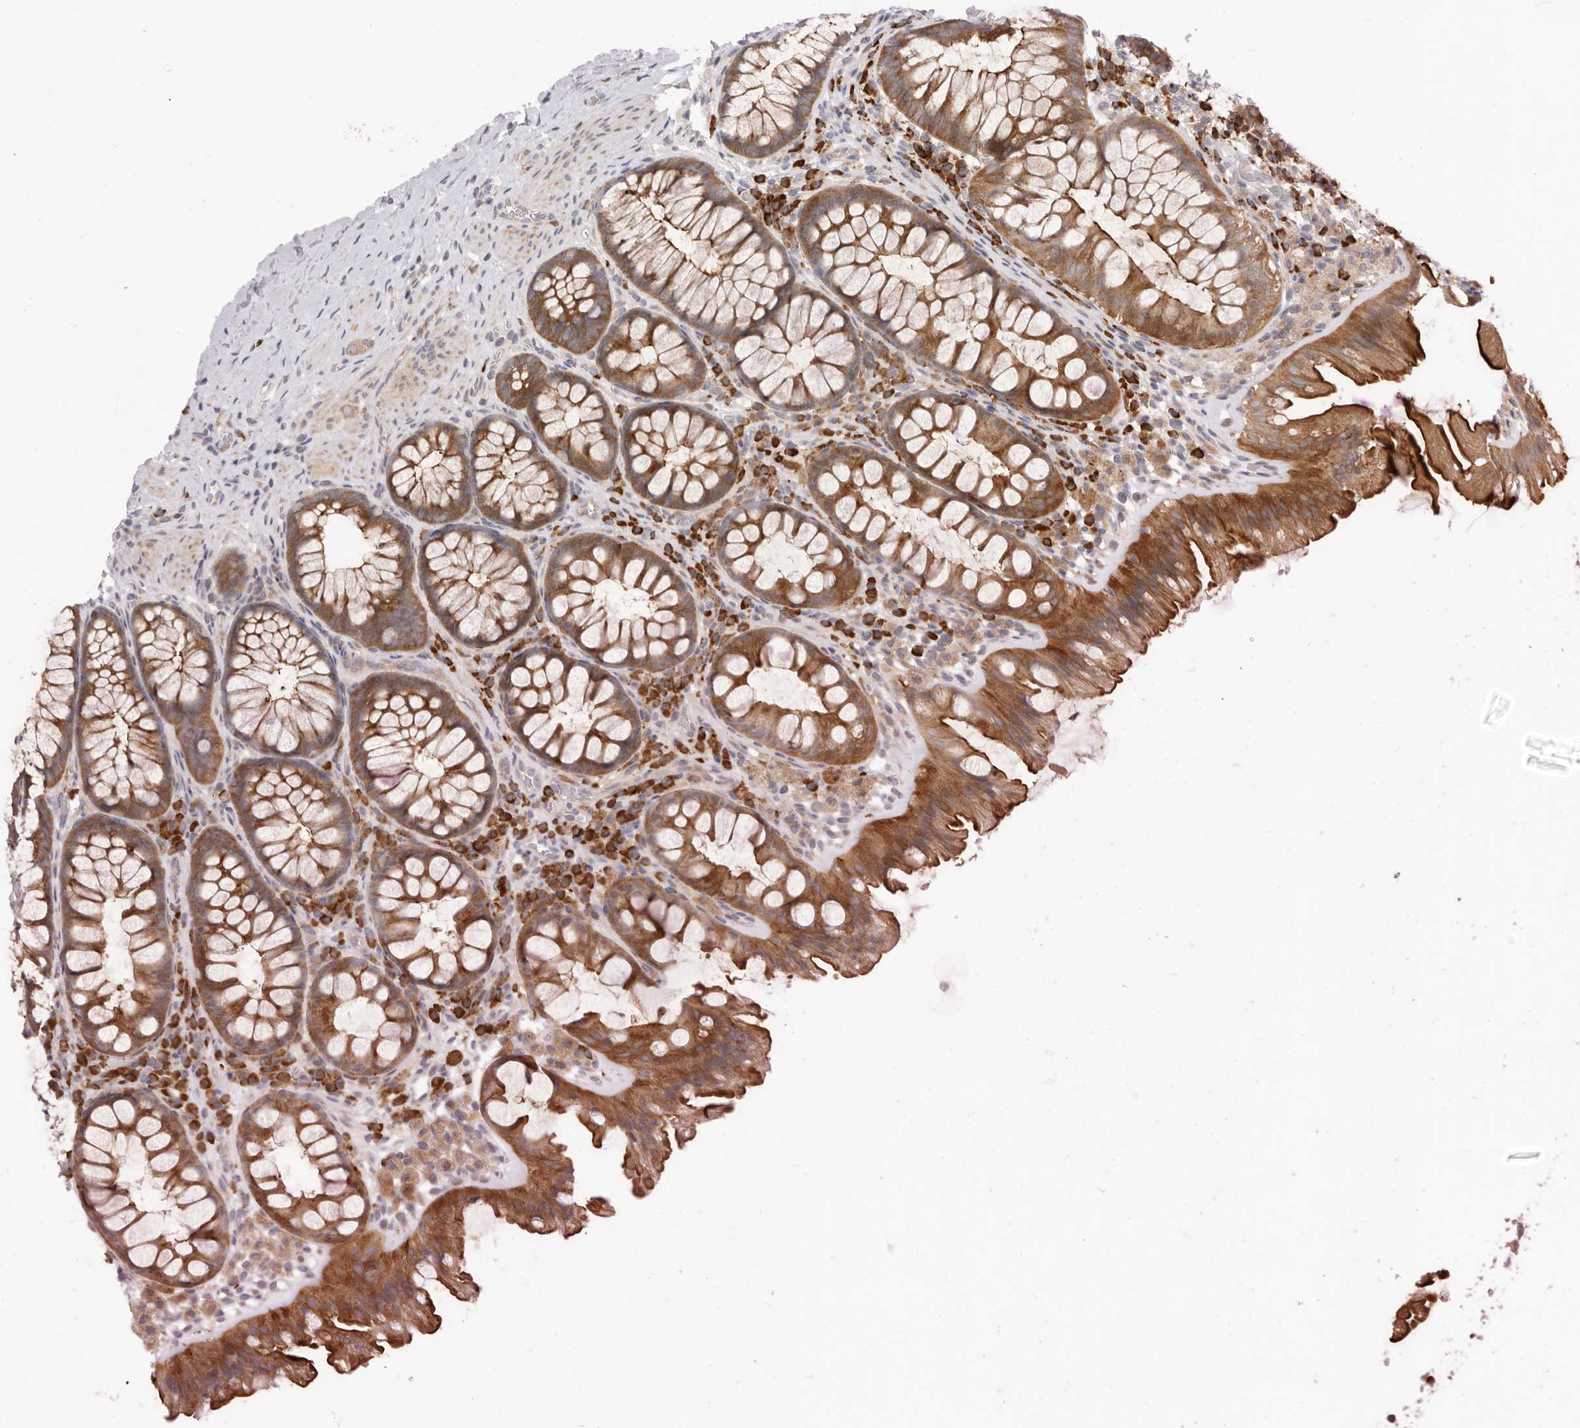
{"staining": {"intensity": "weak", "quantity": "<25%", "location": "cytoplasmic/membranous"}, "tissue": "colon", "cell_type": "Endothelial cells", "image_type": "normal", "snomed": [{"axis": "morphology", "description": "Normal tissue, NOS"}, {"axis": "topography", "description": "Colon"}], "caption": "This is an immunohistochemistry (IHC) histopathology image of normal human colon. There is no staining in endothelial cells.", "gene": "USH1C", "patient": {"sex": "female", "age": 62}}